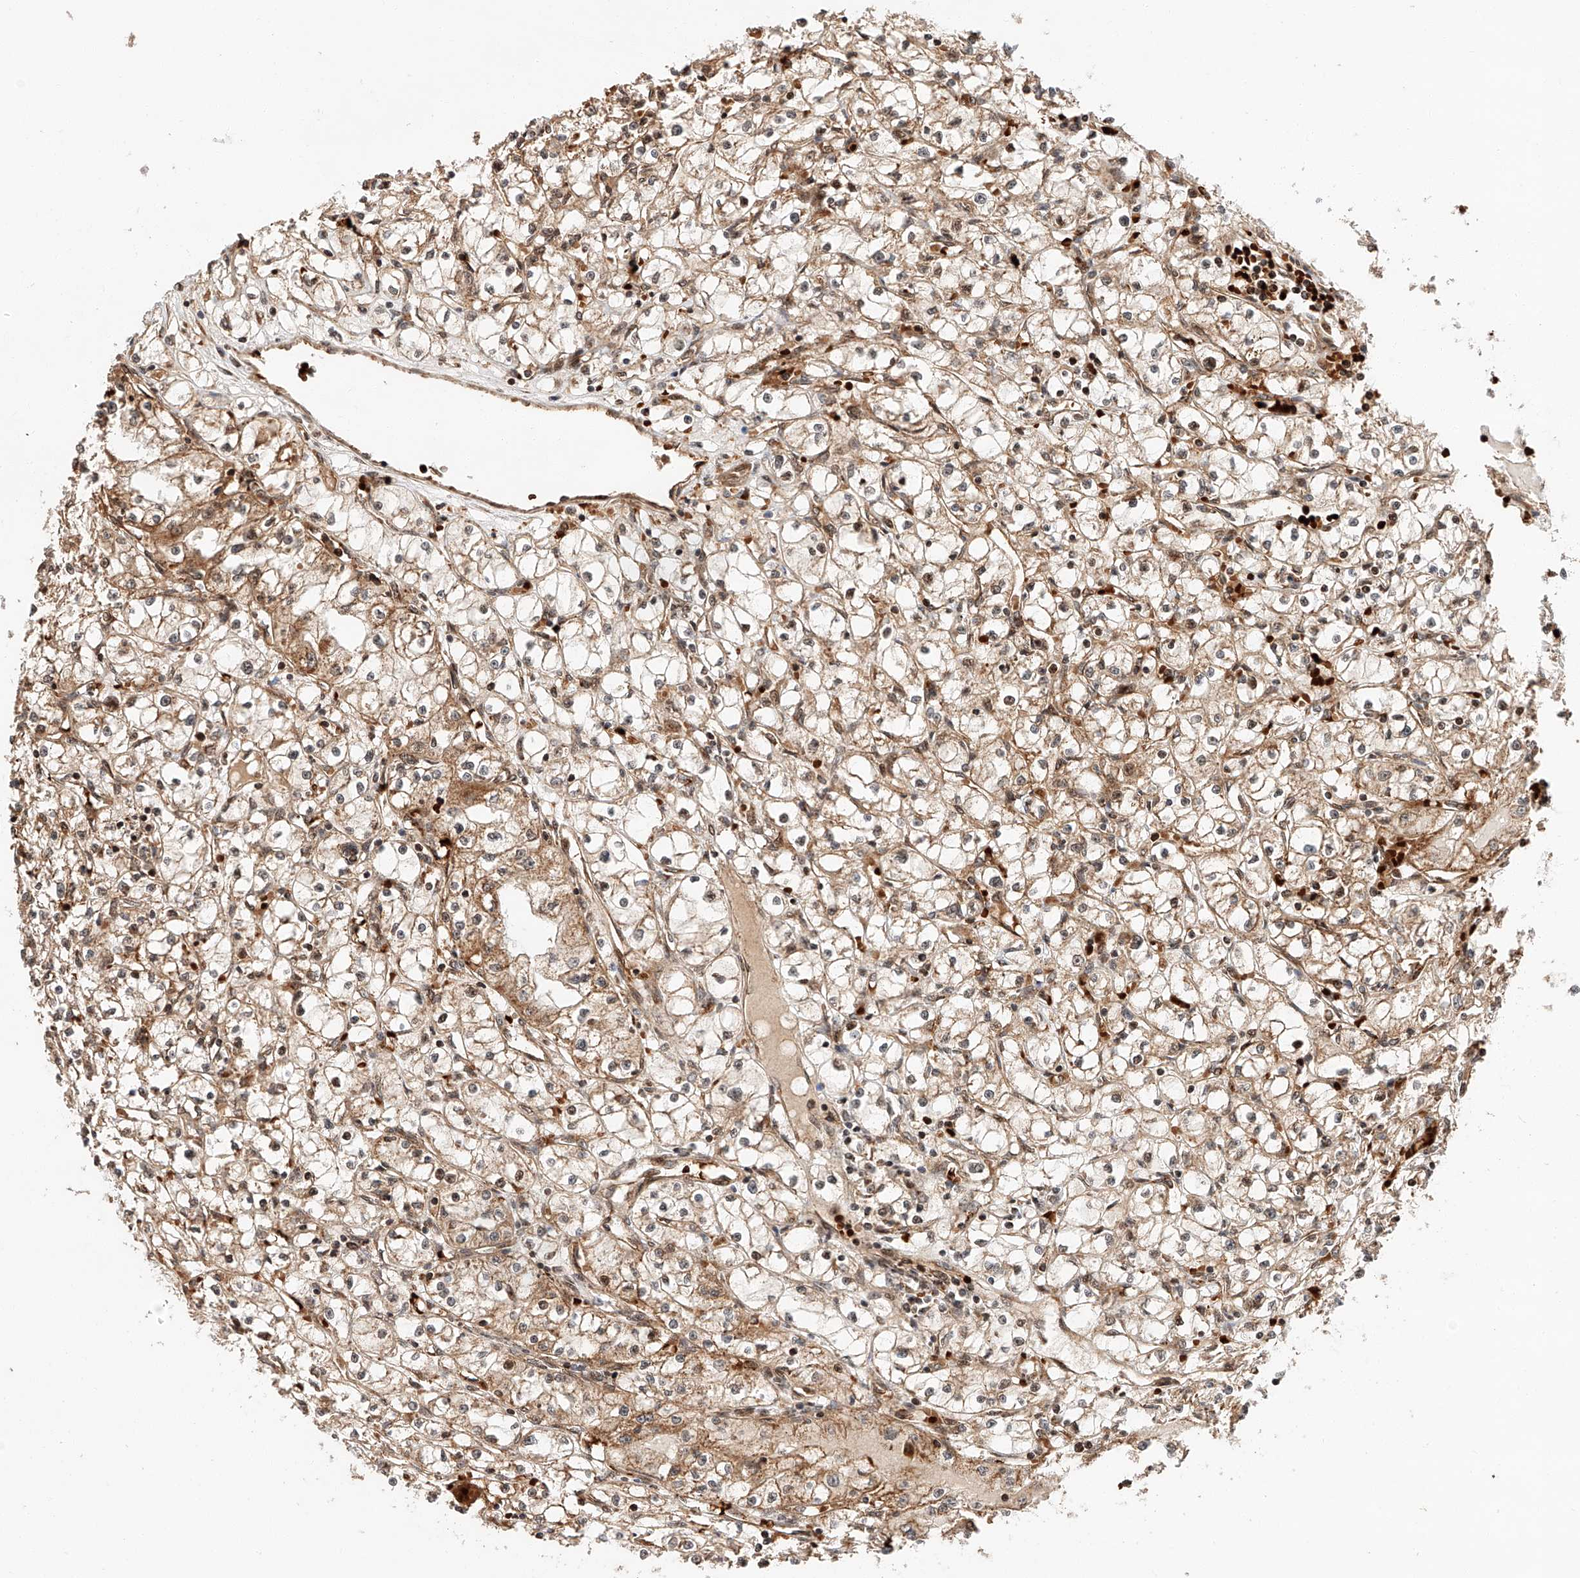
{"staining": {"intensity": "moderate", "quantity": ">75%", "location": "cytoplasmic/membranous"}, "tissue": "renal cancer", "cell_type": "Tumor cells", "image_type": "cancer", "snomed": [{"axis": "morphology", "description": "Adenocarcinoma, NOS"}, {"axis": "topography", "description": "Kidney"}], "caption": "Immunohistochemistry micrograph of neoplastic tissue: human adenocarcinoma (renal) stained using immunohistochemistry (IHC) shows medium levels of moderate protein expression localized specifically in the cytoplasmic/membranous of tumor cells, appearing as a cytoplasmic/membranous brown color.", "gene": "THTPA", "patient": {"sex": "male", "age": 56}}